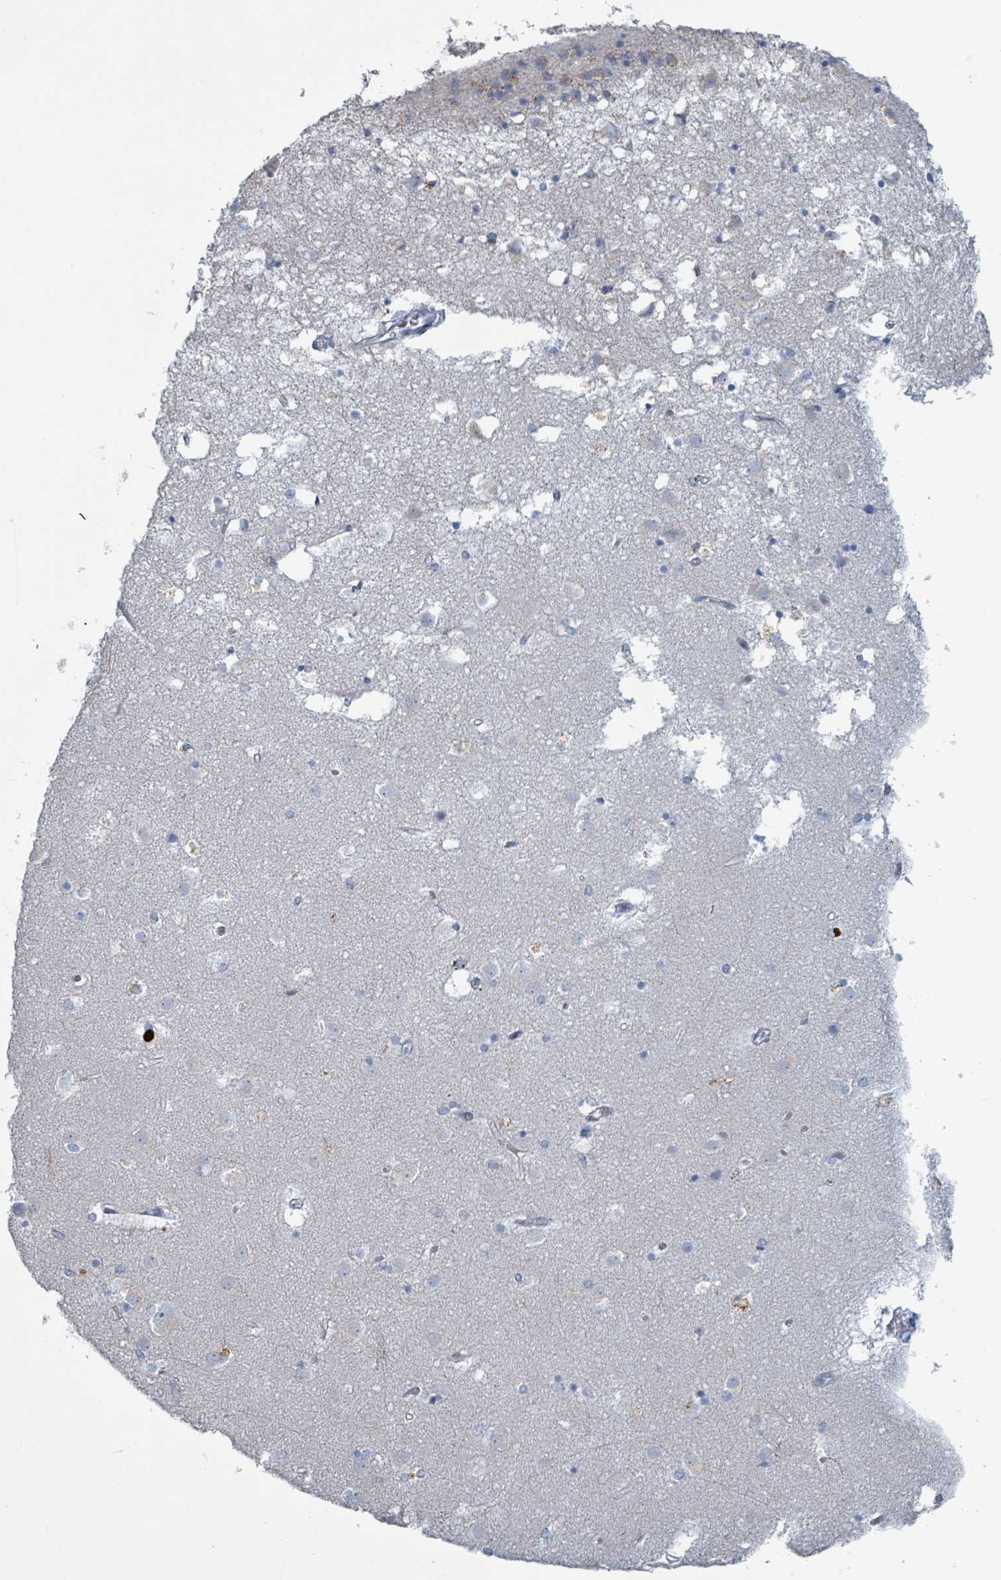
{"staining": {"intensity": "negative", "quantity": "none", "location": "none"}, "tissue": "caudate", "cell_type": "Glial cells", "image_type": "normal", "snomed": [{"axis": "morphology", "description": "Normal tissue, NOS"}, {"axis": "topography", "description": "Lateral ventricle wall"}], "caption": "Benign caudate was stained to show a protein in brown. There is no significant staining in glial cells. (DAB immunohistochemistry visualized using brightfield microscopy, high magnification).", "gene": "HEATR5A", "patient": {"sex": "male", "age": 70}}